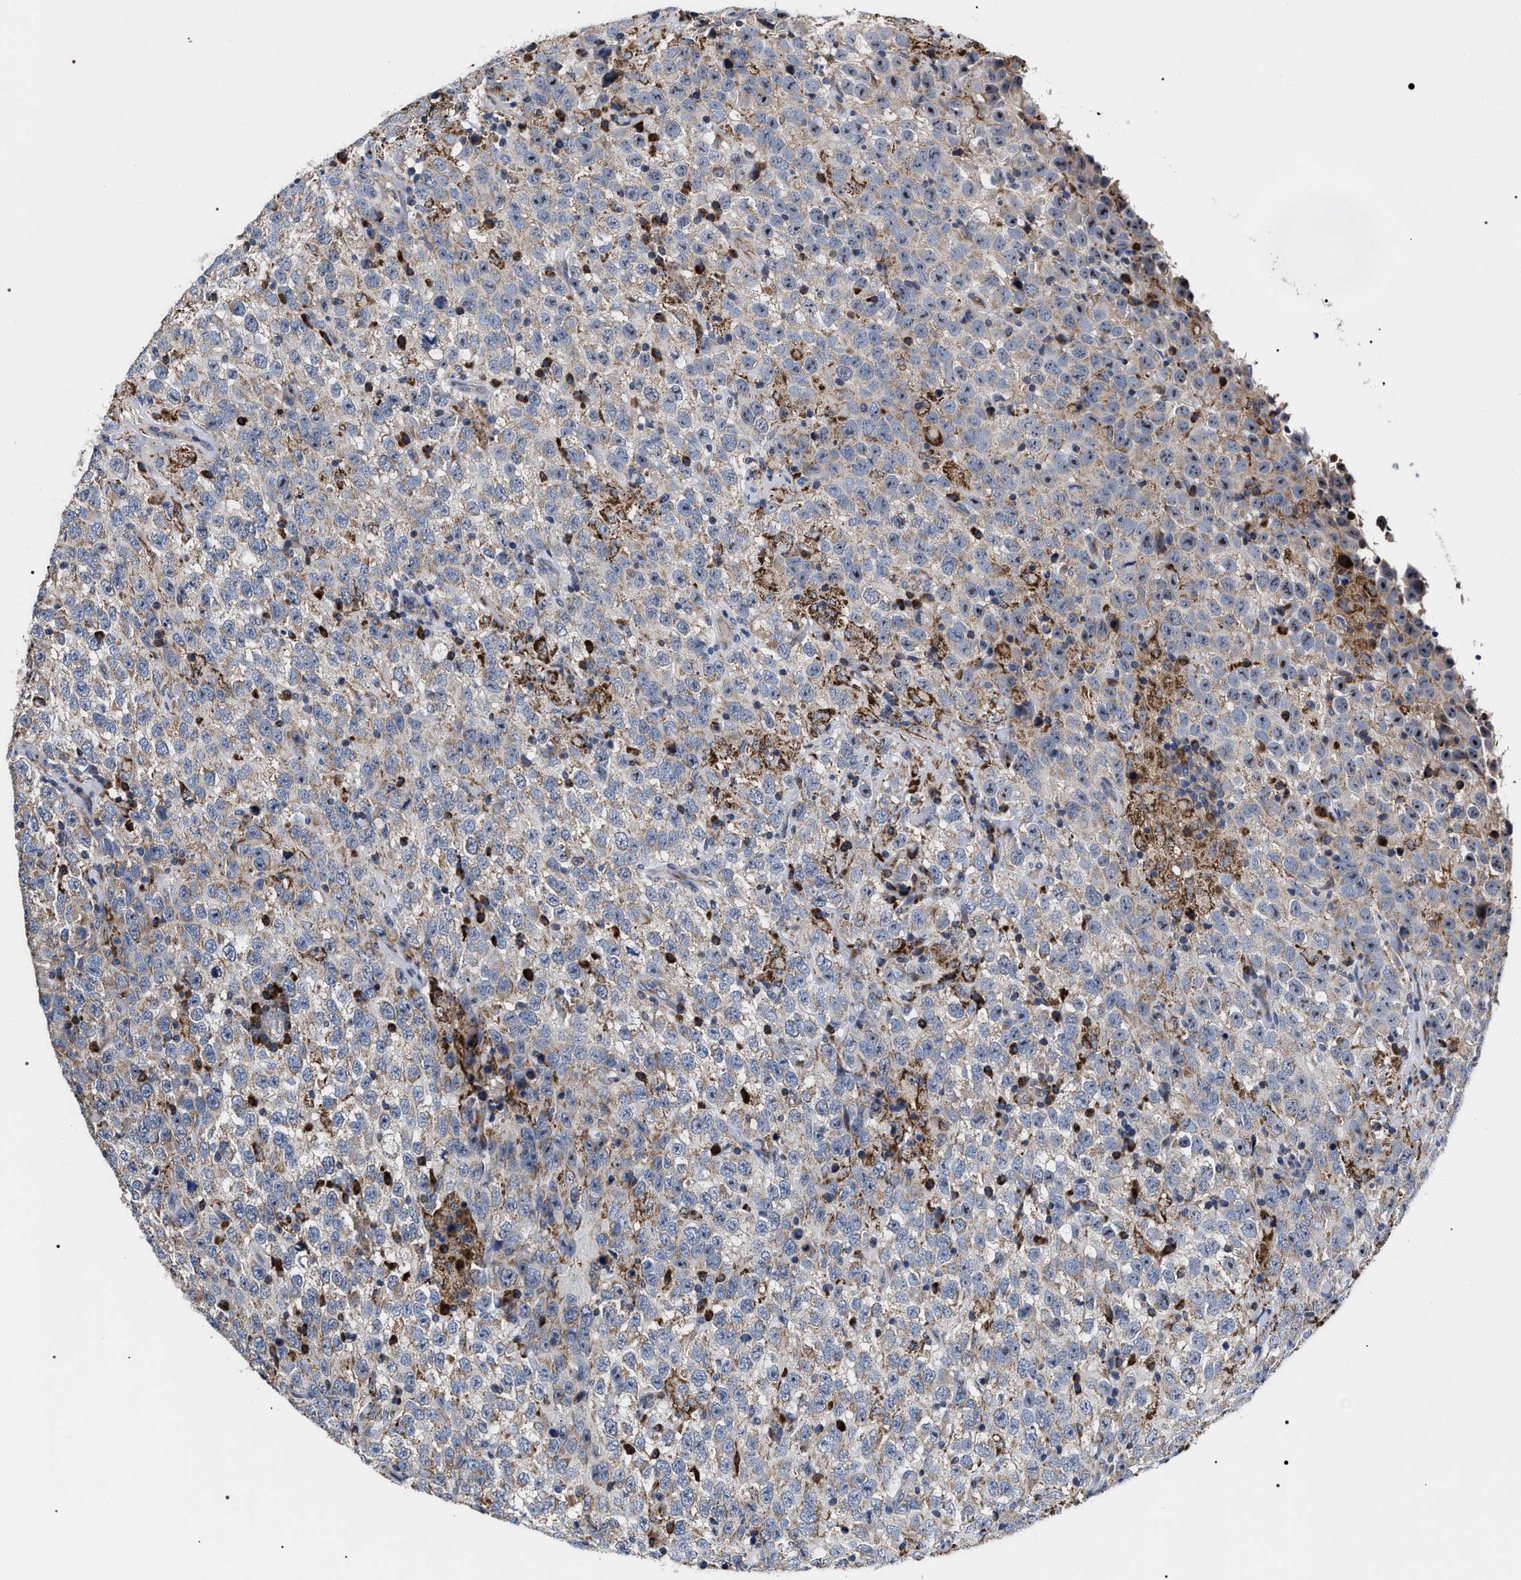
{"staining": {"intensity": "weak", "quantity": "25%-75%", "location": "cytoplasmic/membranous"}, "tissue": "testis cancer", "cell_type": "Tumor cells", "image_type": "cancer", "snomed": [{"axis": "morphology", "description": "Seminoma, NOS"}, {"axis": "topography", "description": "Testis"}], "caption": "The micrograph displays immunohistochemical staining of testis cancer (seminoma). There is weak cytoplasmic/membranous staining is appreciated in approximately 25%-75% of tumor cells.", "gene": "MACC1", "patient": {"sex": "male", "age": 41}}